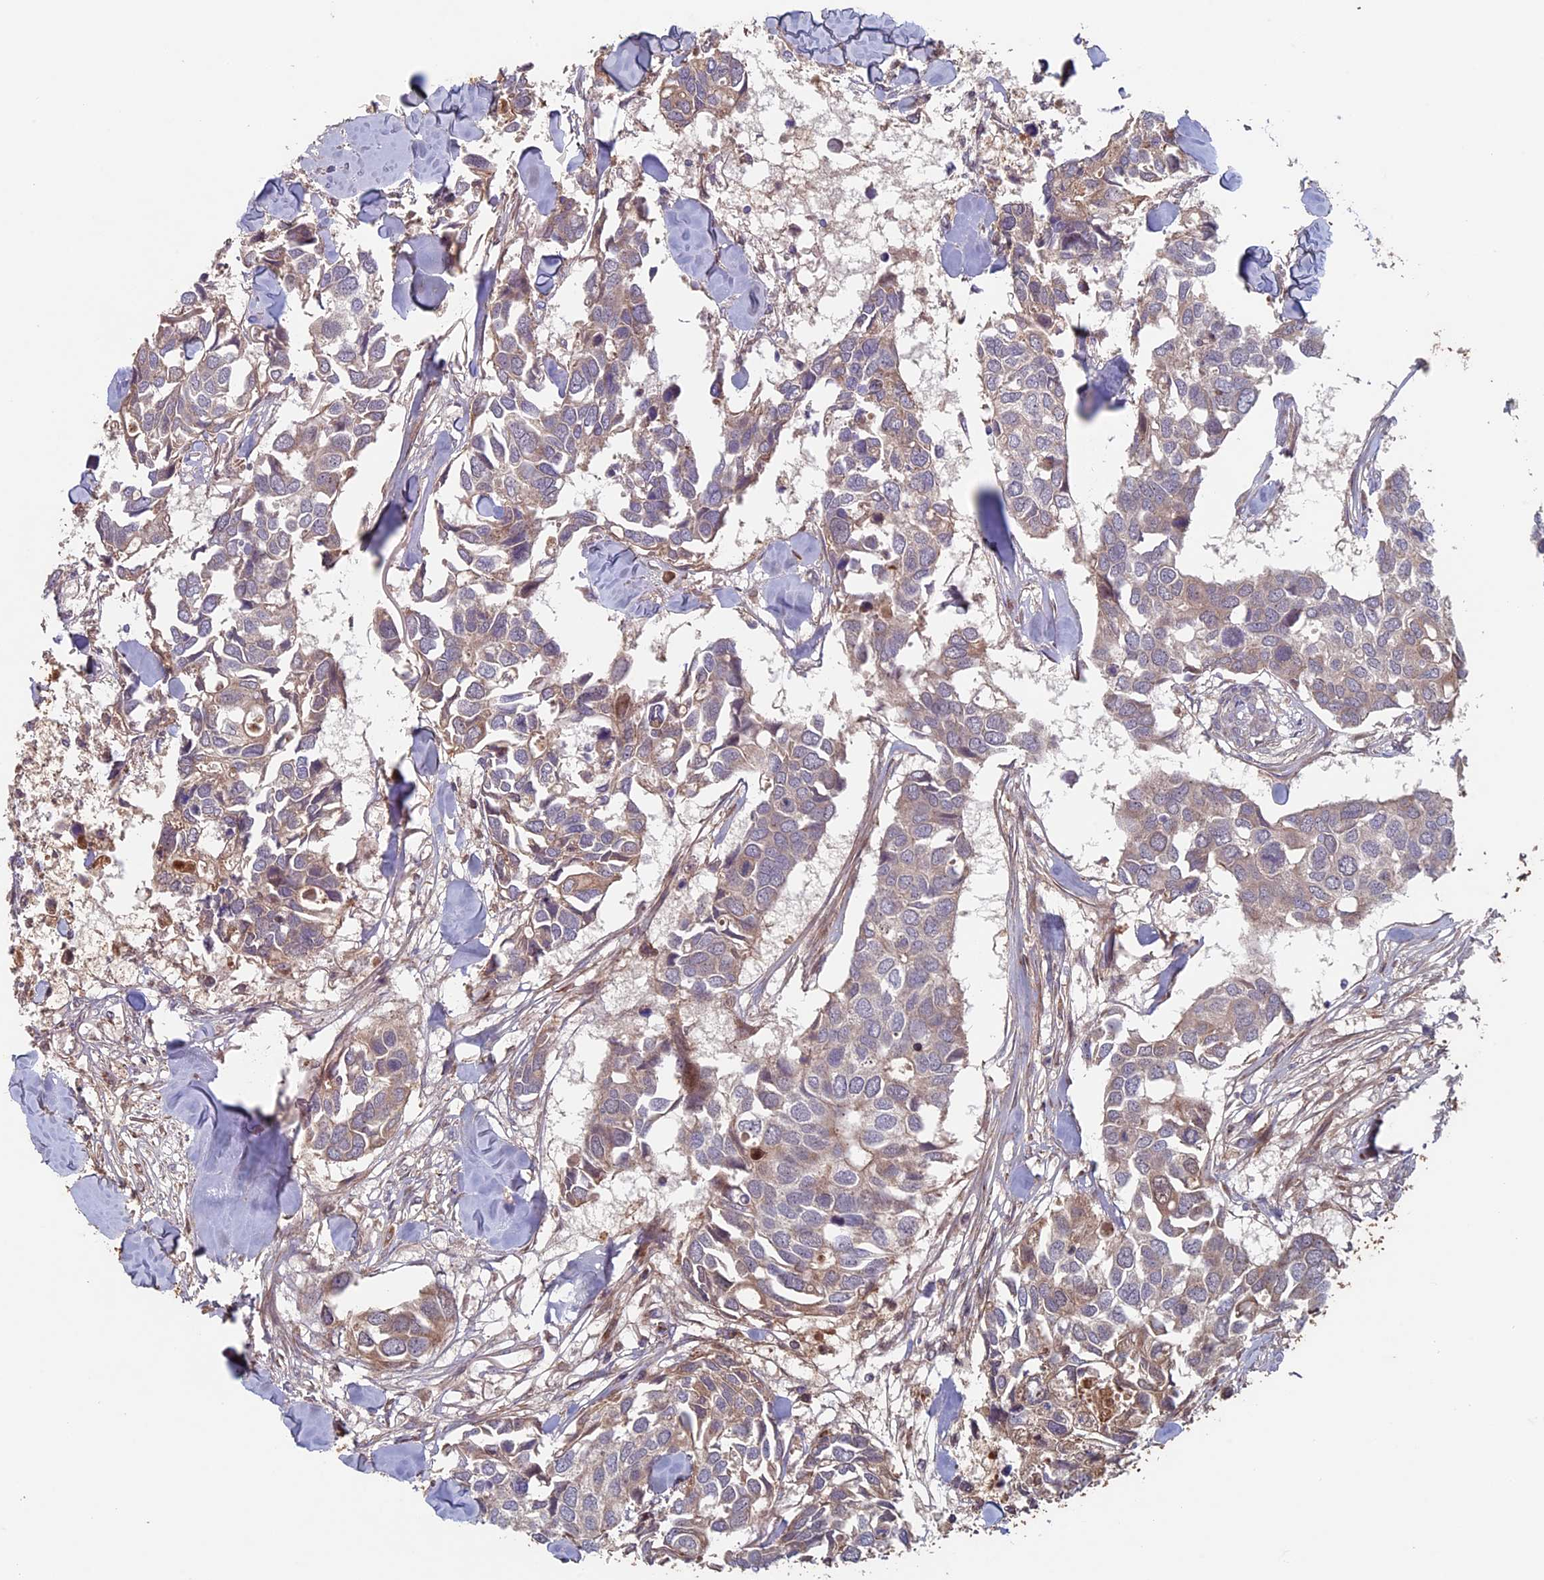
{"staining": {"intensity": "weak", "quantity": "<25%", "location": "cytoplasmic/membranous"}, "tissue": "breast cancer", "cell_type": "Tumor cells", "image_type": "cancer", "snomed": [{"axis": "morphology", "description": "Duct carcinoma"}, {"axis": "topography", "description": "Breast"}], "caption": "Human breast cancer stained for a protein using immunohistochemistry (IHC) reveals no positivity in tumor cells.", "gene": "RCCD1", "patient": {"sex": "female", "age": 83}}